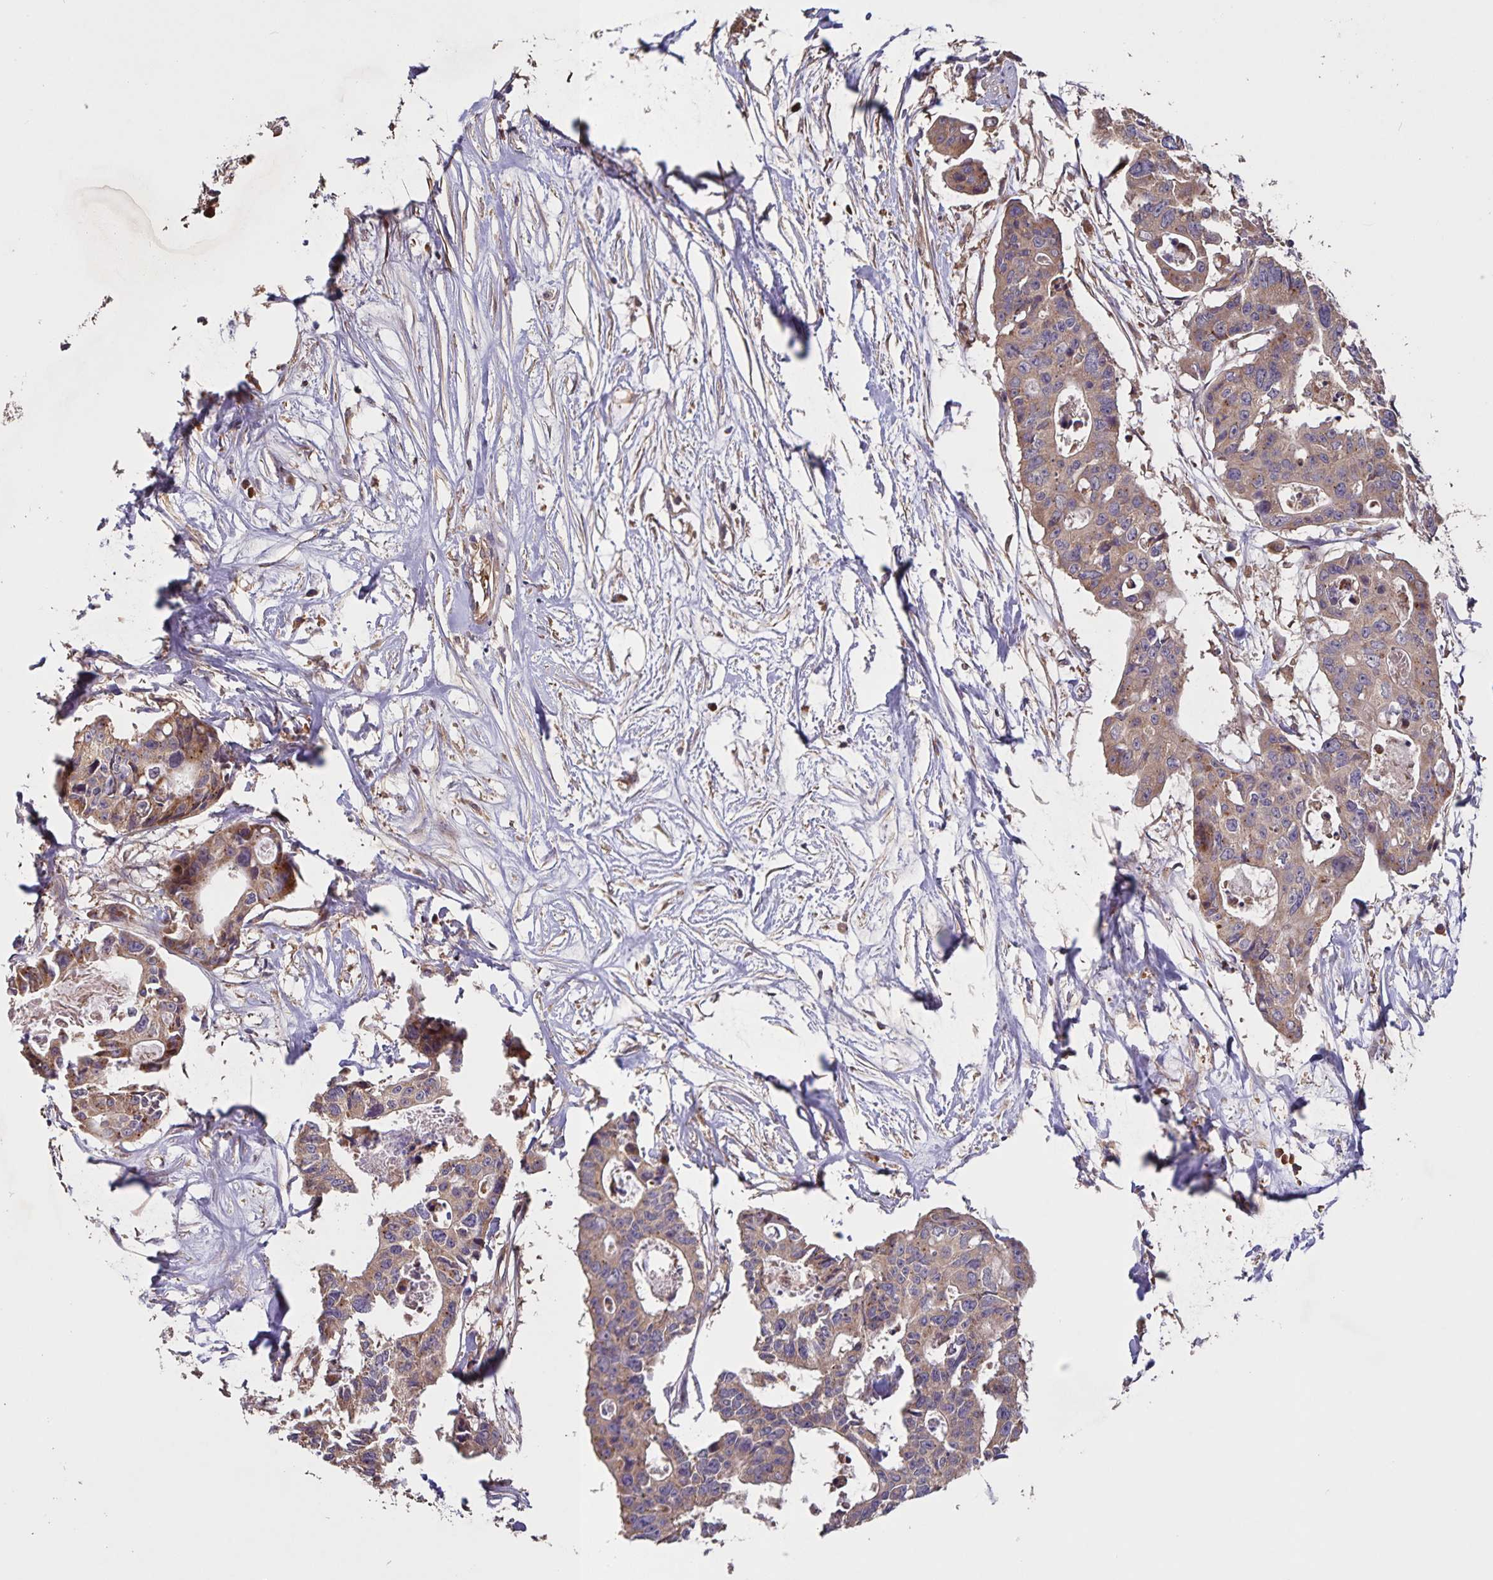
{"staining": {"intensity": "weak", "quantity": ">75%", "location": "cytoplasmic/membranous"}, "tissue": "colorectal cancer", "cell_type": "Tumor cells", "image_type": "cancer", "snomed": [{"axis": "morphology", "description": "Adenocarcinoma, NOS"}, {"axis": "topography", "description": "Rectum"}], "caption": "The photomicrograph displays staining of colorectal cancer (adenocarcinoma), revealing weak cytoplasmic/membranous protein positivity (brown color) within tumor cells. (DAB IHC, brown staining for protein, blue staining for nuclei).", "gene": "FBXL16", "patient": {"sex": "male", "age": 57}}